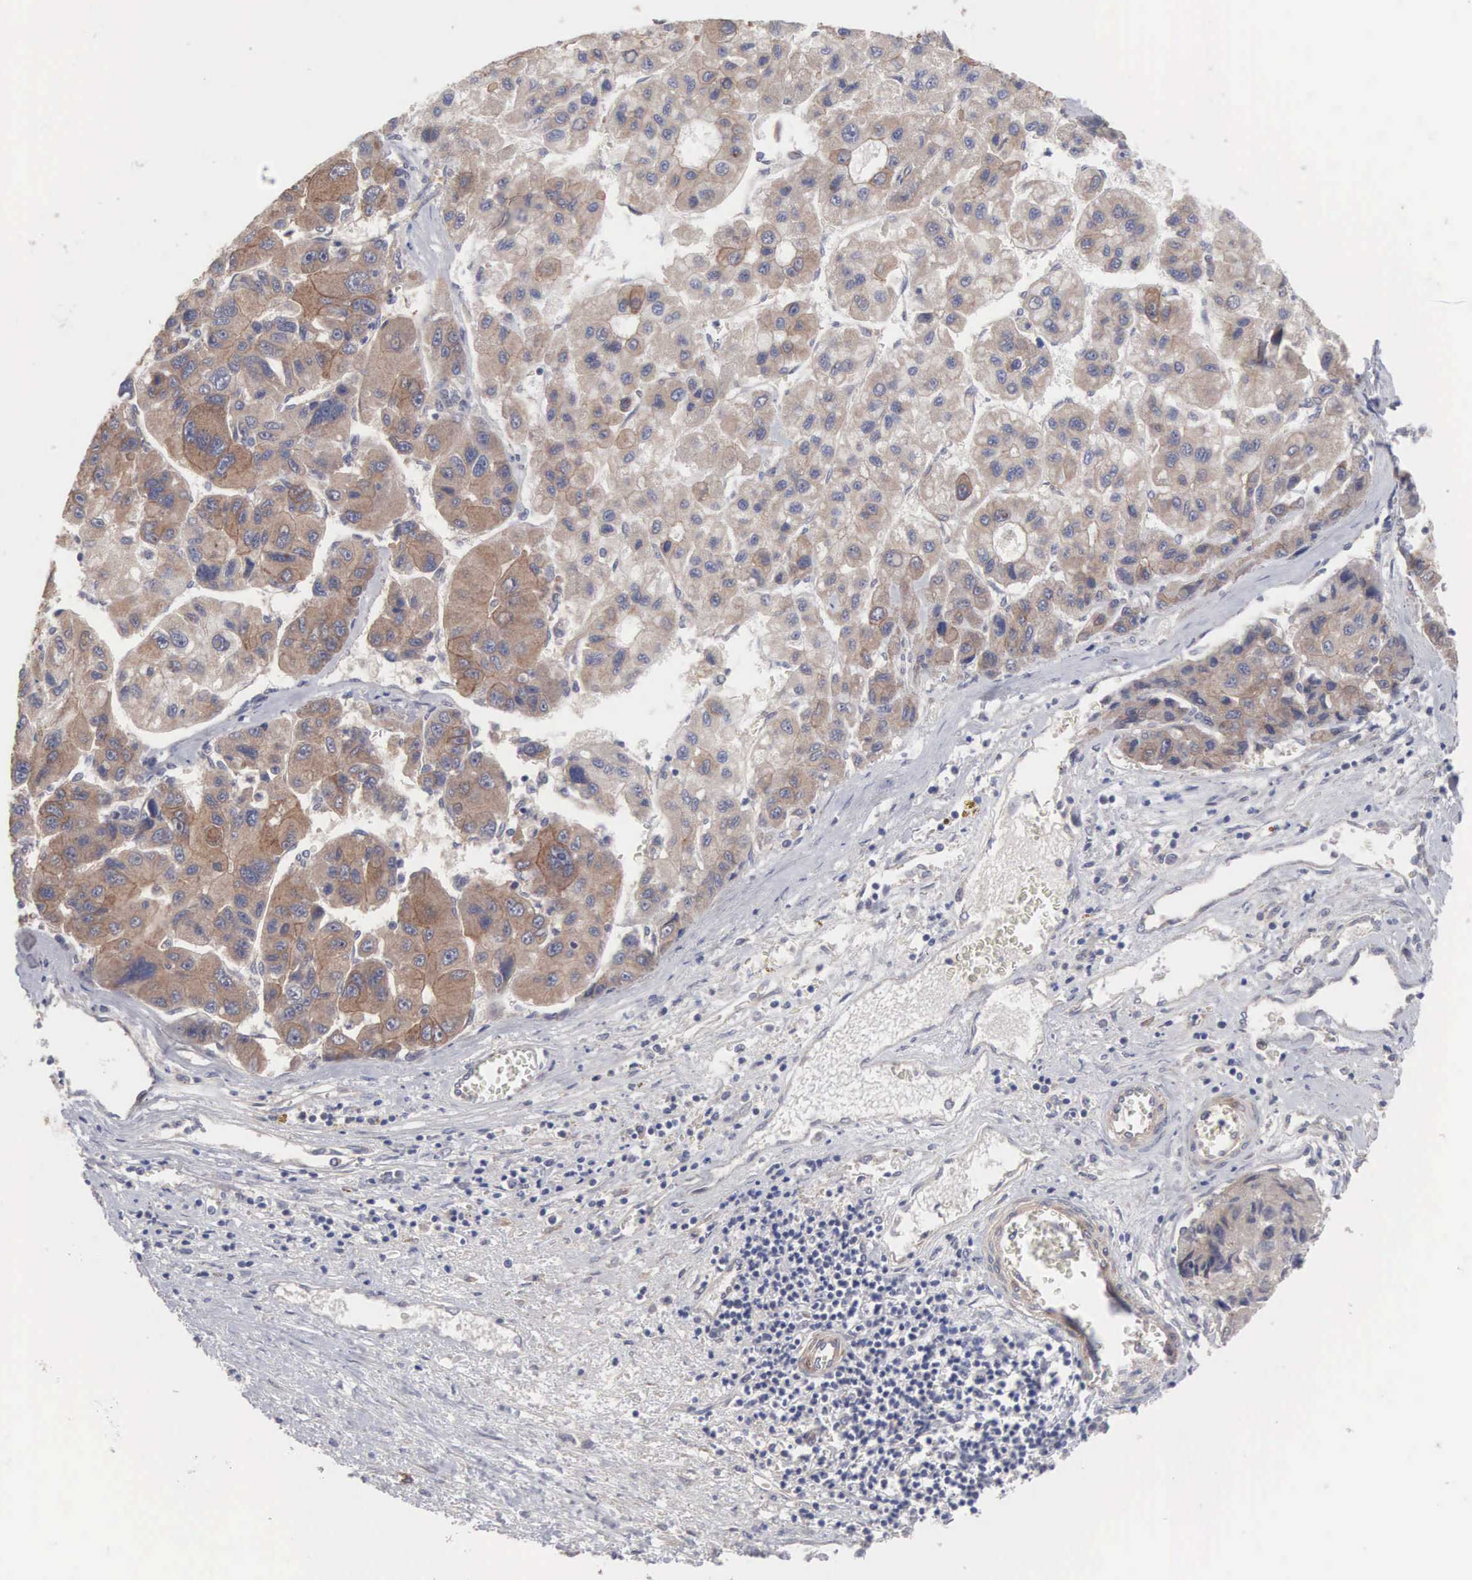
{"staining": {"intensity": "moderate", "quantity": ">75%", "location": "cytoplasmic/membranous"}, "tissue": "liver cancer", "cell_type": "Tumor cells", "image_type": "cancer", "snomed": [{"axis": "morphology", "description": "Carcinoma, Hepatocellular, NOS"}, {"axis": "topography", "description": "Liver"}], "caption": "DAB (3,3'-diaminobenzidine) immunohistochemical staining of liver hepatocellular carcinoma displays moderate cytoplasmic/membranous protein staining in approximately >75% of tumor cells.", "gene": "INF2", "patient": {"sex": "male", "age": 64}}